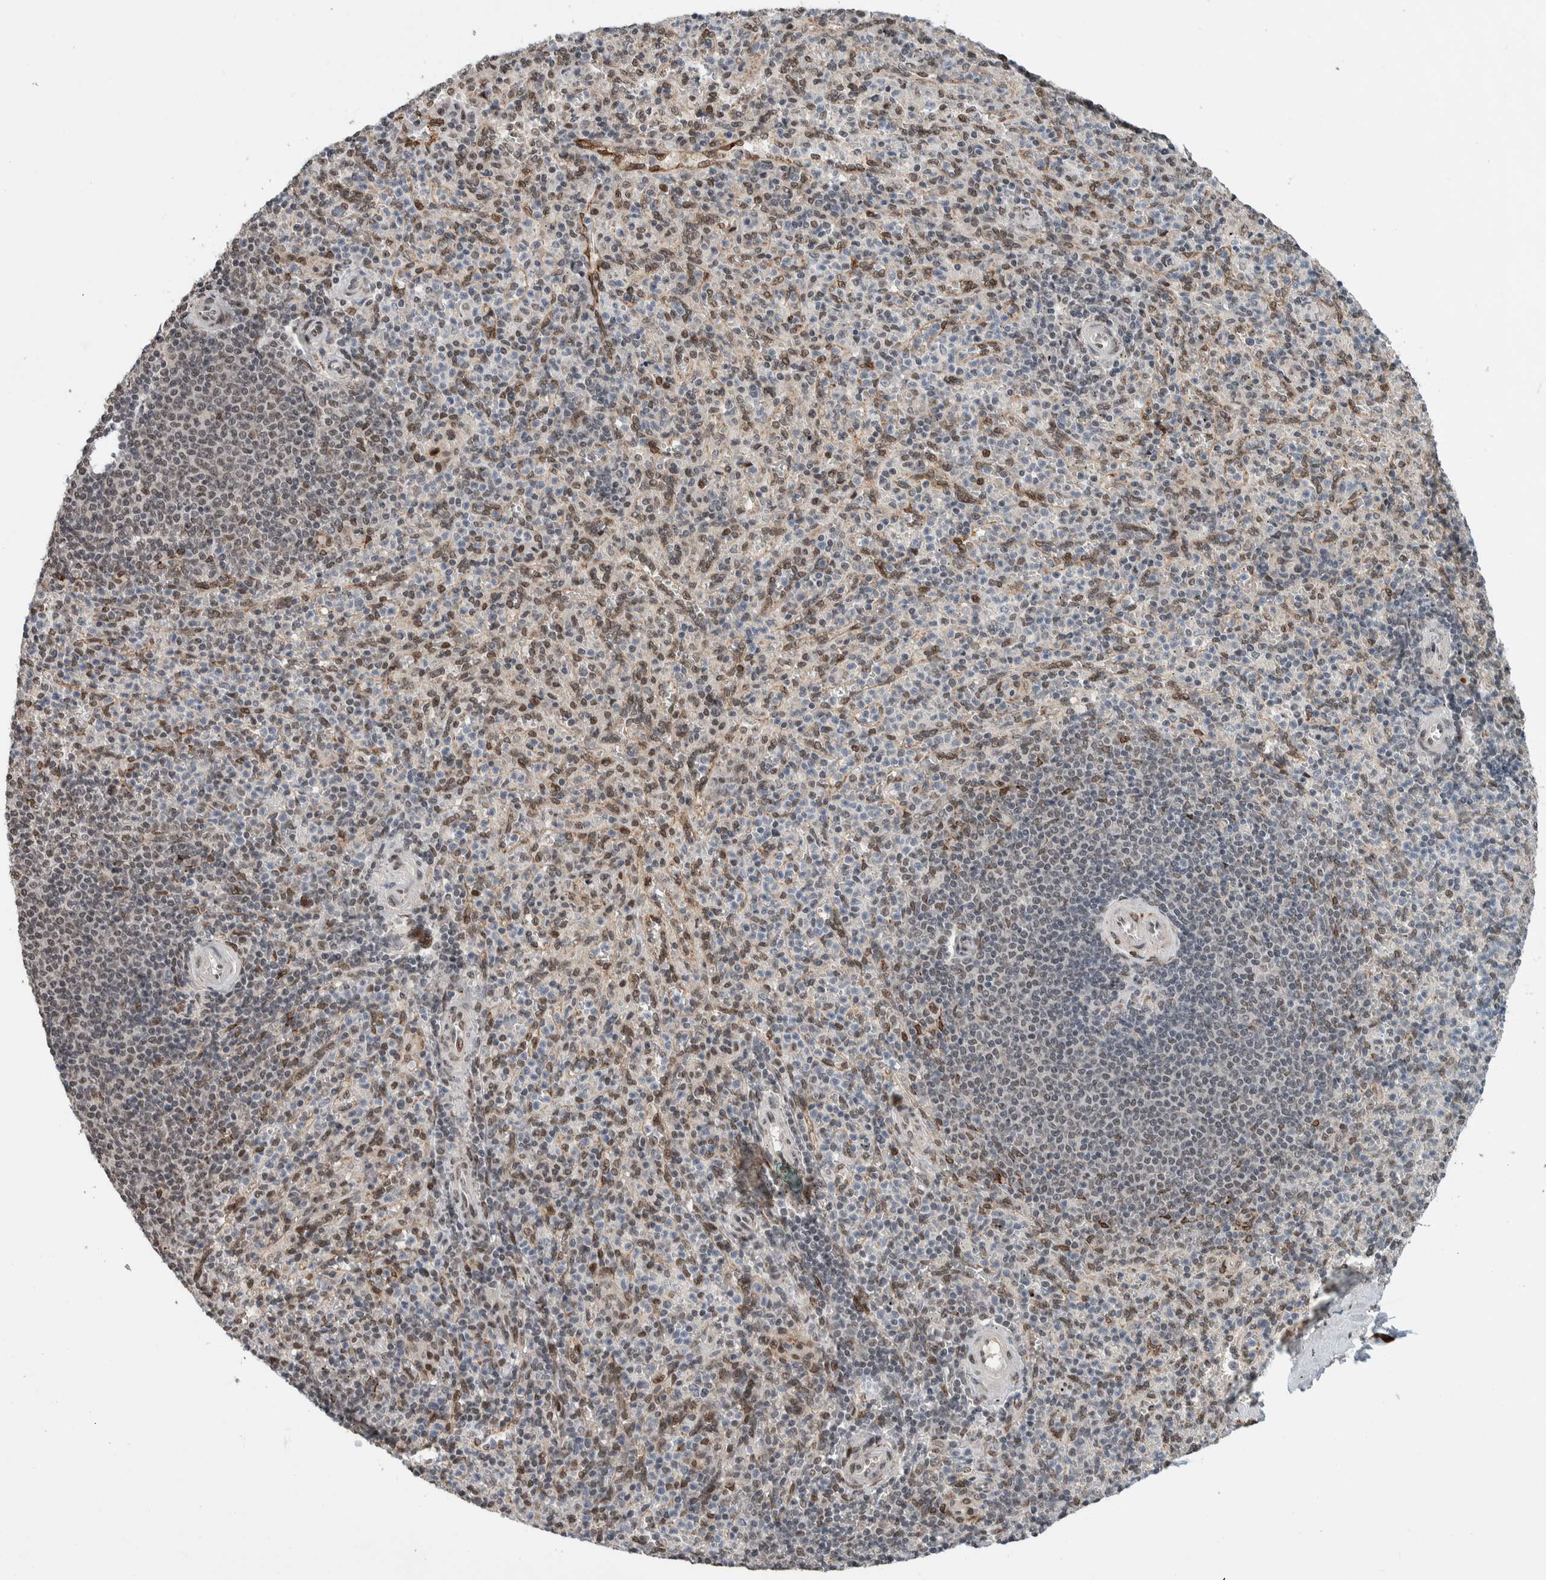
{"staining": {"intensity": "weak", "quantity": "25%-75%", "location": "cytoplasmic/membranous,nuclear"}, "tissue": "spleen", "cell_type": "Cells in red pulp", "image_type": "normal", "snomed": [{"axis": "morphology", "description": "Normal tissue, NOS"}, {"axis": "topography", "description": "Spleen"}], "caption": "The image displays staining of benign spleen, revealing weak cytoplasmic/membranous,nuclear protein expression (brown color) within cells in red pulp.", "gene": "TNRC18", "patient": {"sex": "male", "age": 36}}